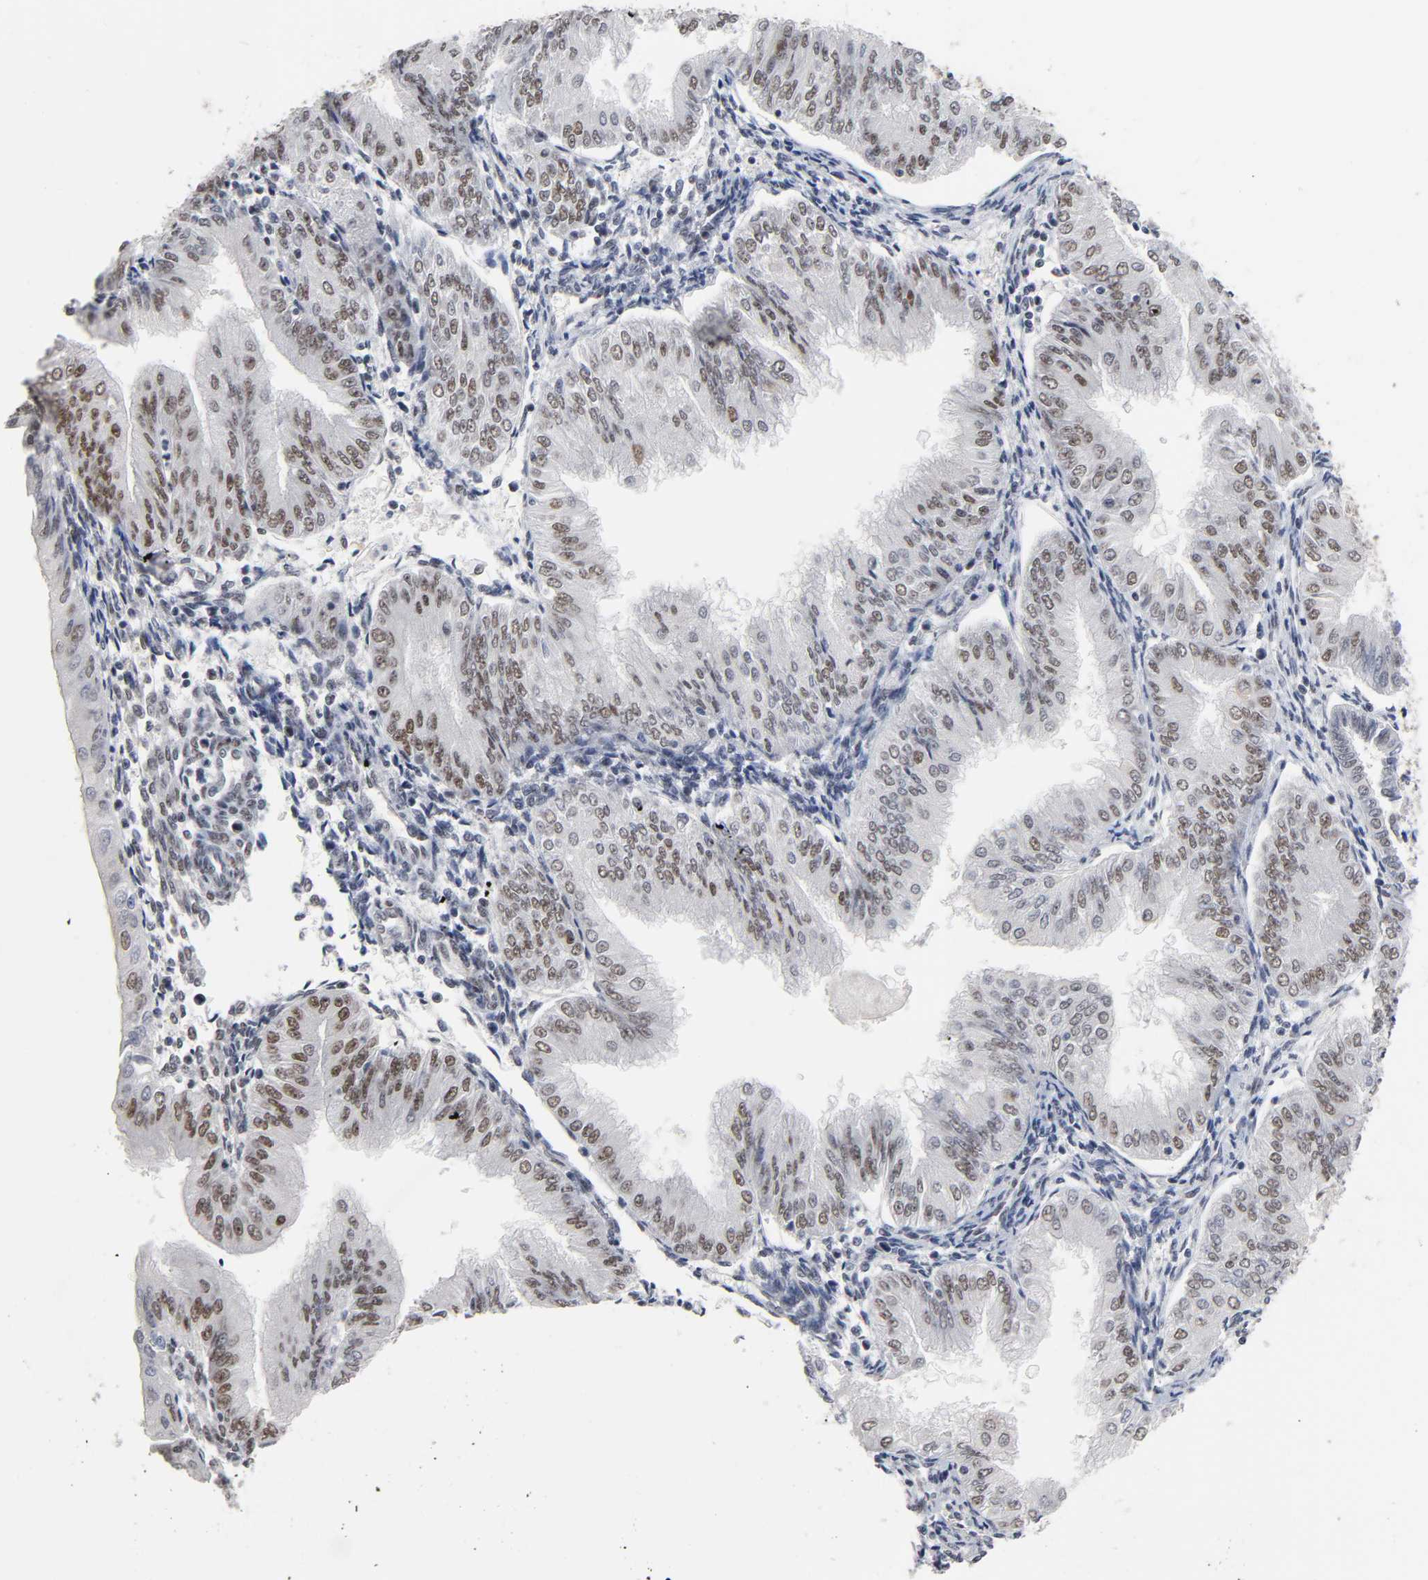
{"staining": {"intensity": "weak", "quantity": ">75%", "location": "nuclear"}, "tissue": "endometrial cancer", "cell_type": "Tumor cells", "image_type": "cancer", "snomed": [{"axis": "morphology", "description": "Adenocarcinoma, NOS"}, {"axis": "topography", "description": "Endometrium"}], "caption": "Endometrial cancer (adenocarcinoma) stained with a protein marker shows weak staining in tumor cells.", "gene": "TRIM33", "patient": {"sex": "female", "age": 53}}